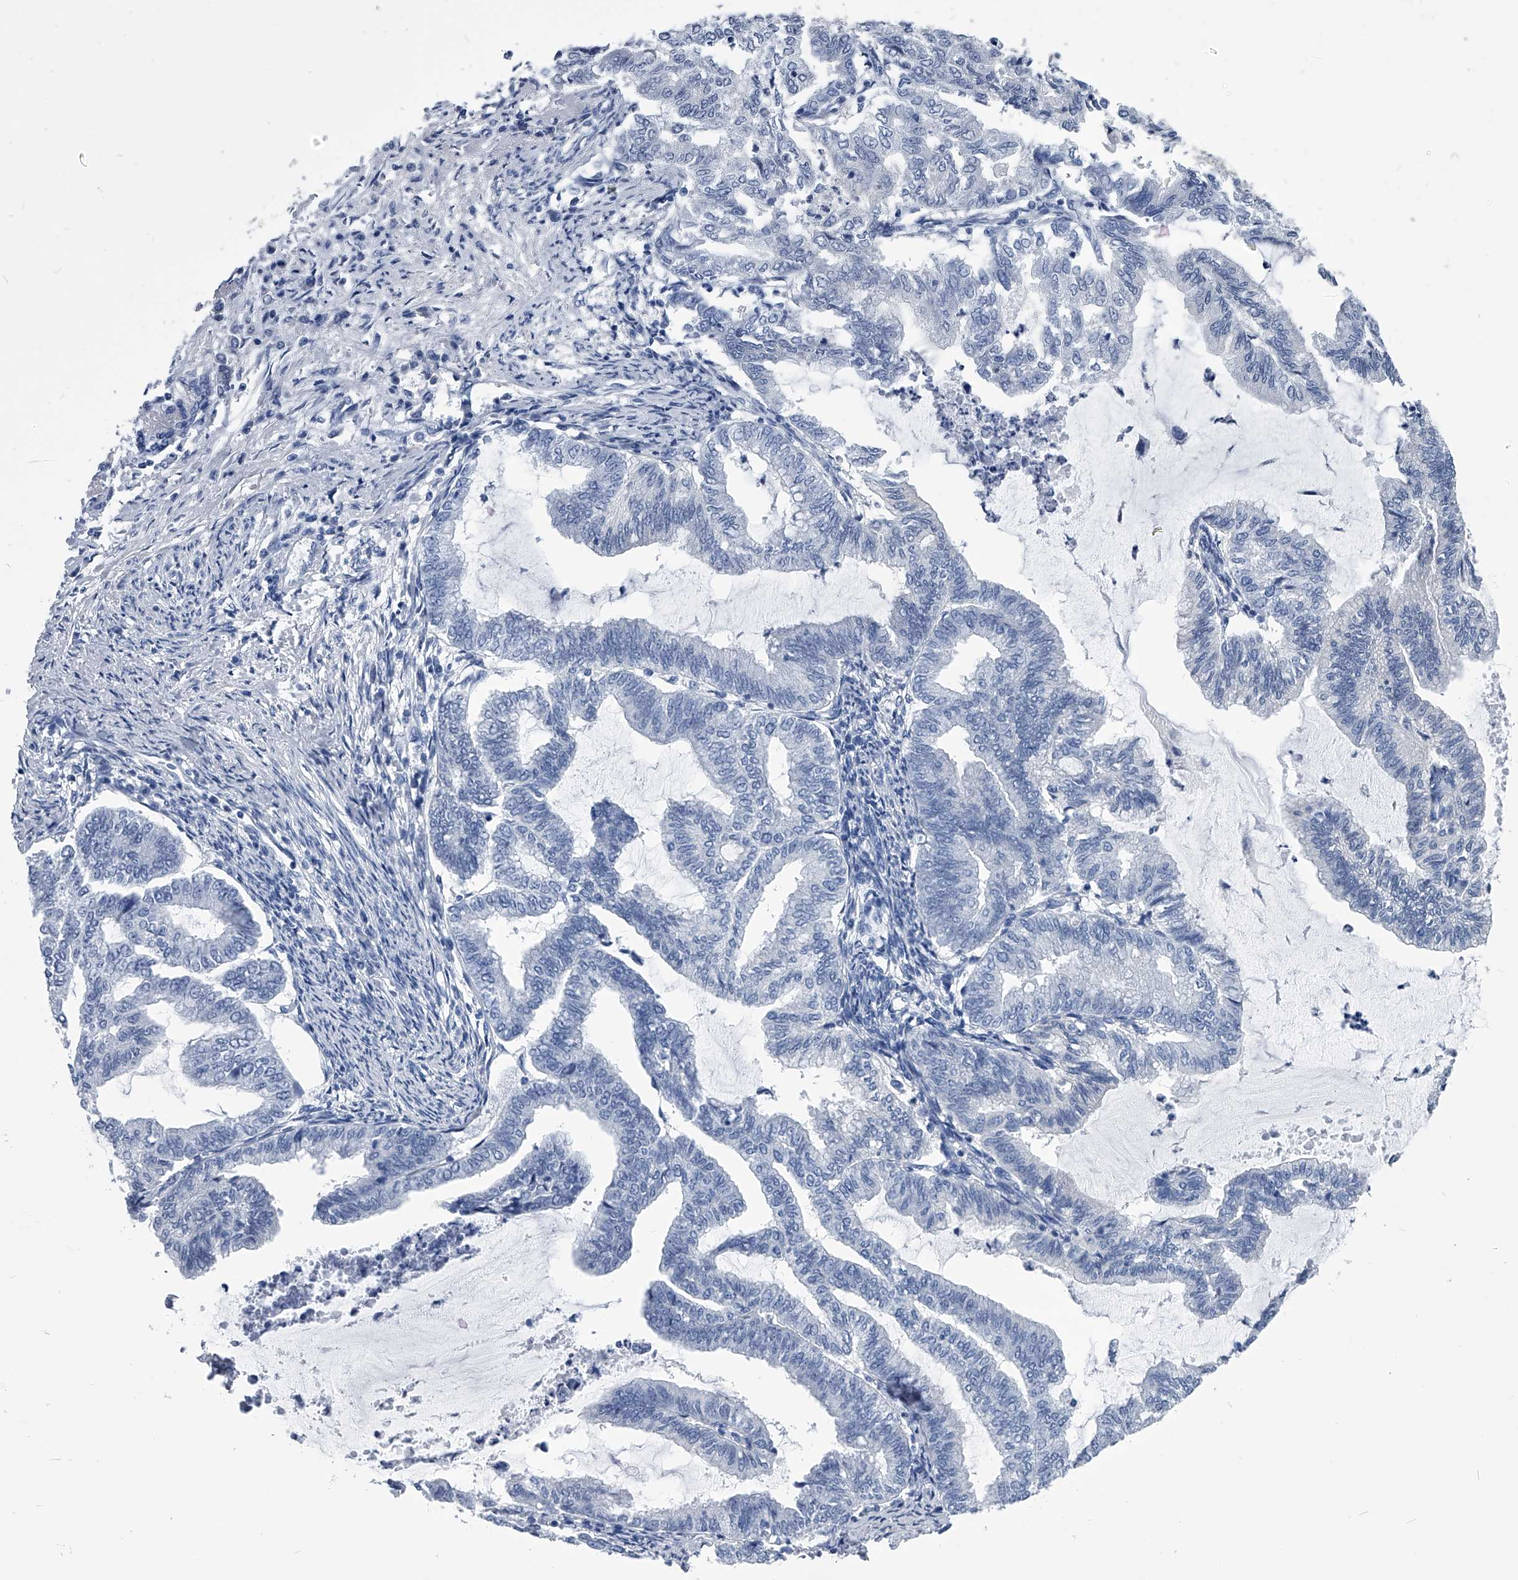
{"staining": {"intensity": "negative", "quantity": "none", "location": "none"}, "tissue": "endometrial cancer", "cell_type": "Tumor cells", "image_type": "cancer", "snomed": [{"axis": "morphology", "description": "Adenocarcinoma, NOS"}, {"axis": "topography", "description": "Endometrium"}], "caption": "DAB immunohistochemical staining of adenocarcinoma (endometrial) demonstrates no significant staining in tumor cells.", "gene": "PDXK", "patient": {"sex": "female", "age": 79}}